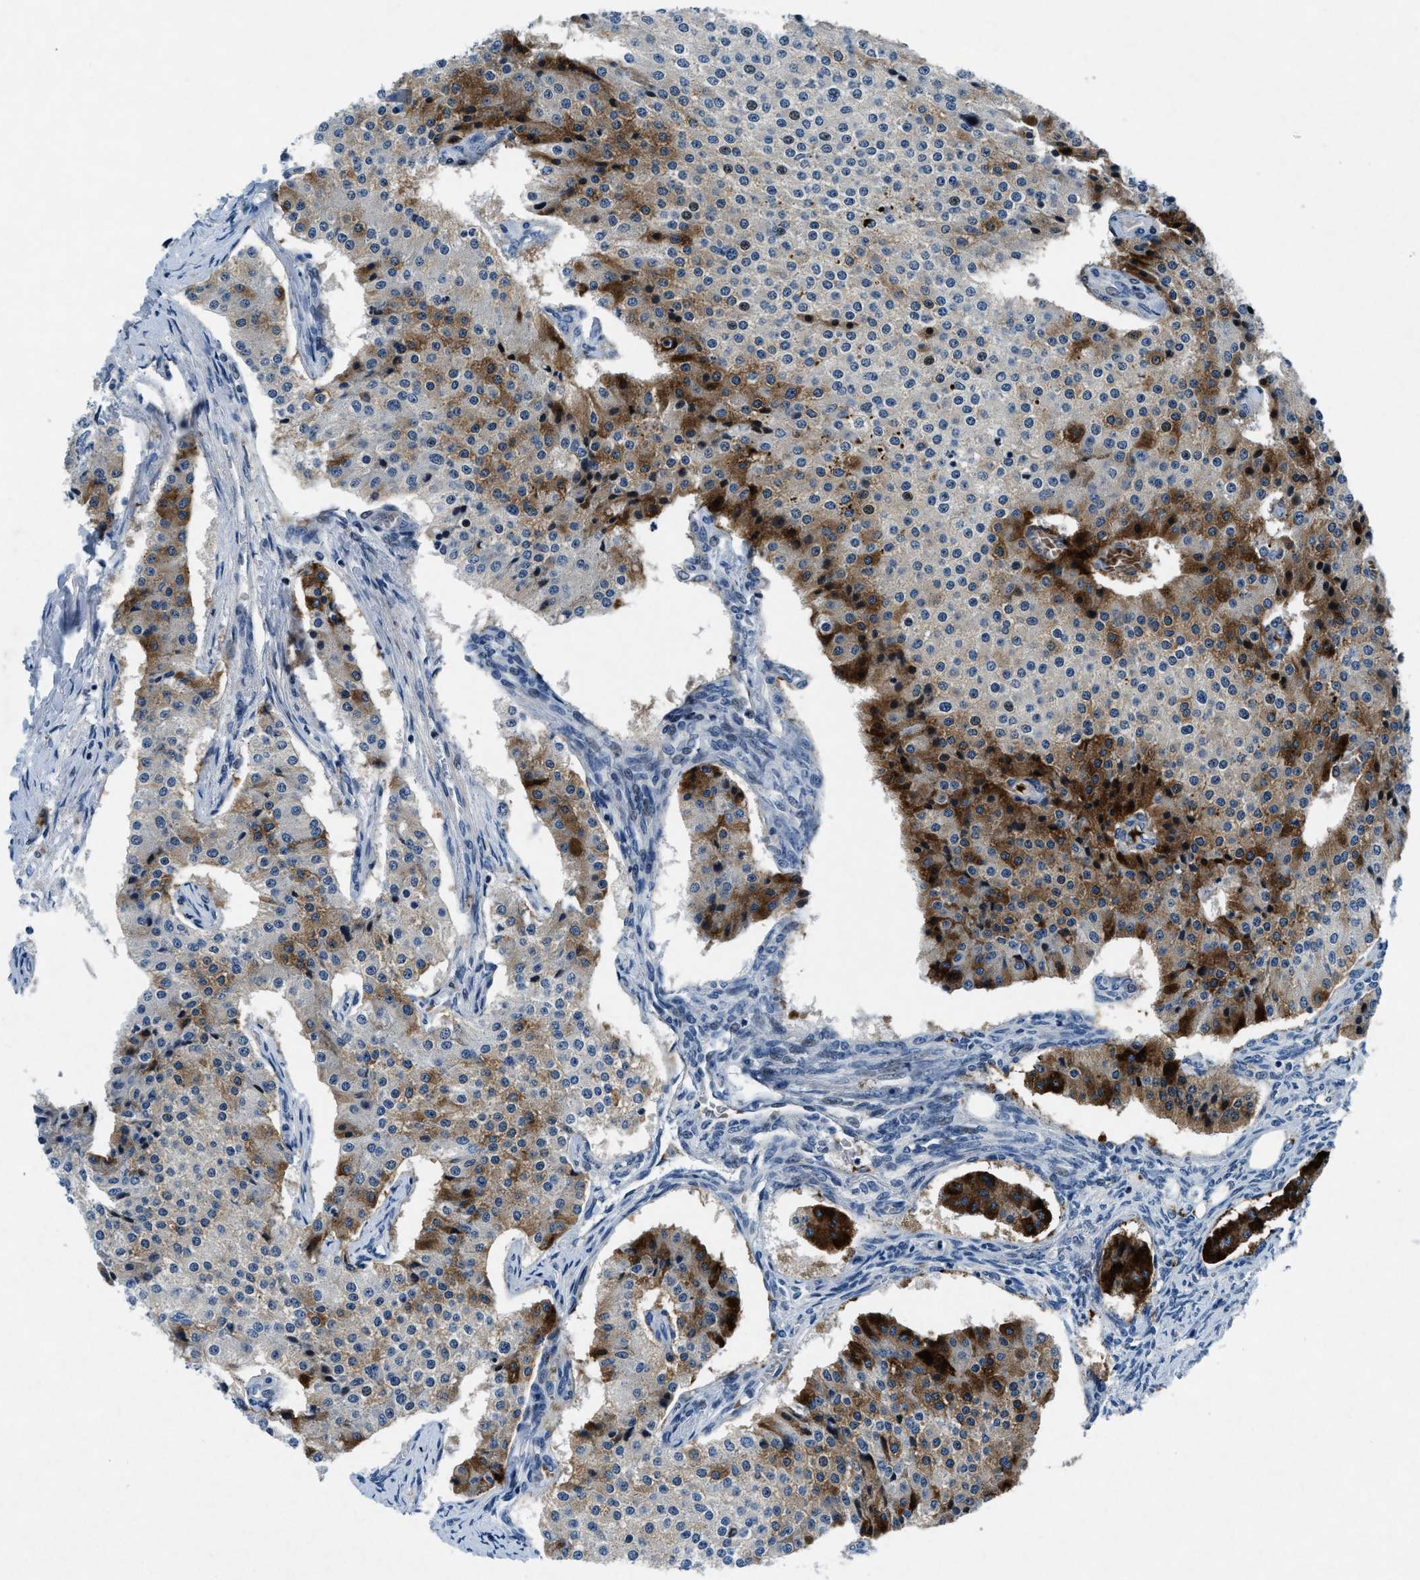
{"staining": {"intensity": "strong", "quantity": "<25%", "location": "cytoplasmic/membranous"}, "tissue": "carcinoid", "cell_type": "Tumor cells", "image_type": "cancer", "snomed": [{"axis": "morphology", "description": "Carcinoid, malignant, NOS"}, {"axis": "topography", "description": "Colon"}], "caption": "Immunohistochemistry photomicrograph of carcinoid (malignant) stained for a protein (brown), which exhibits medium levels of strong cytoplasmic/membranous staining in approximately <25% of tumor cells.", "gene": "PHLDA1", "patient": {"sex": "female", "age": 52}}